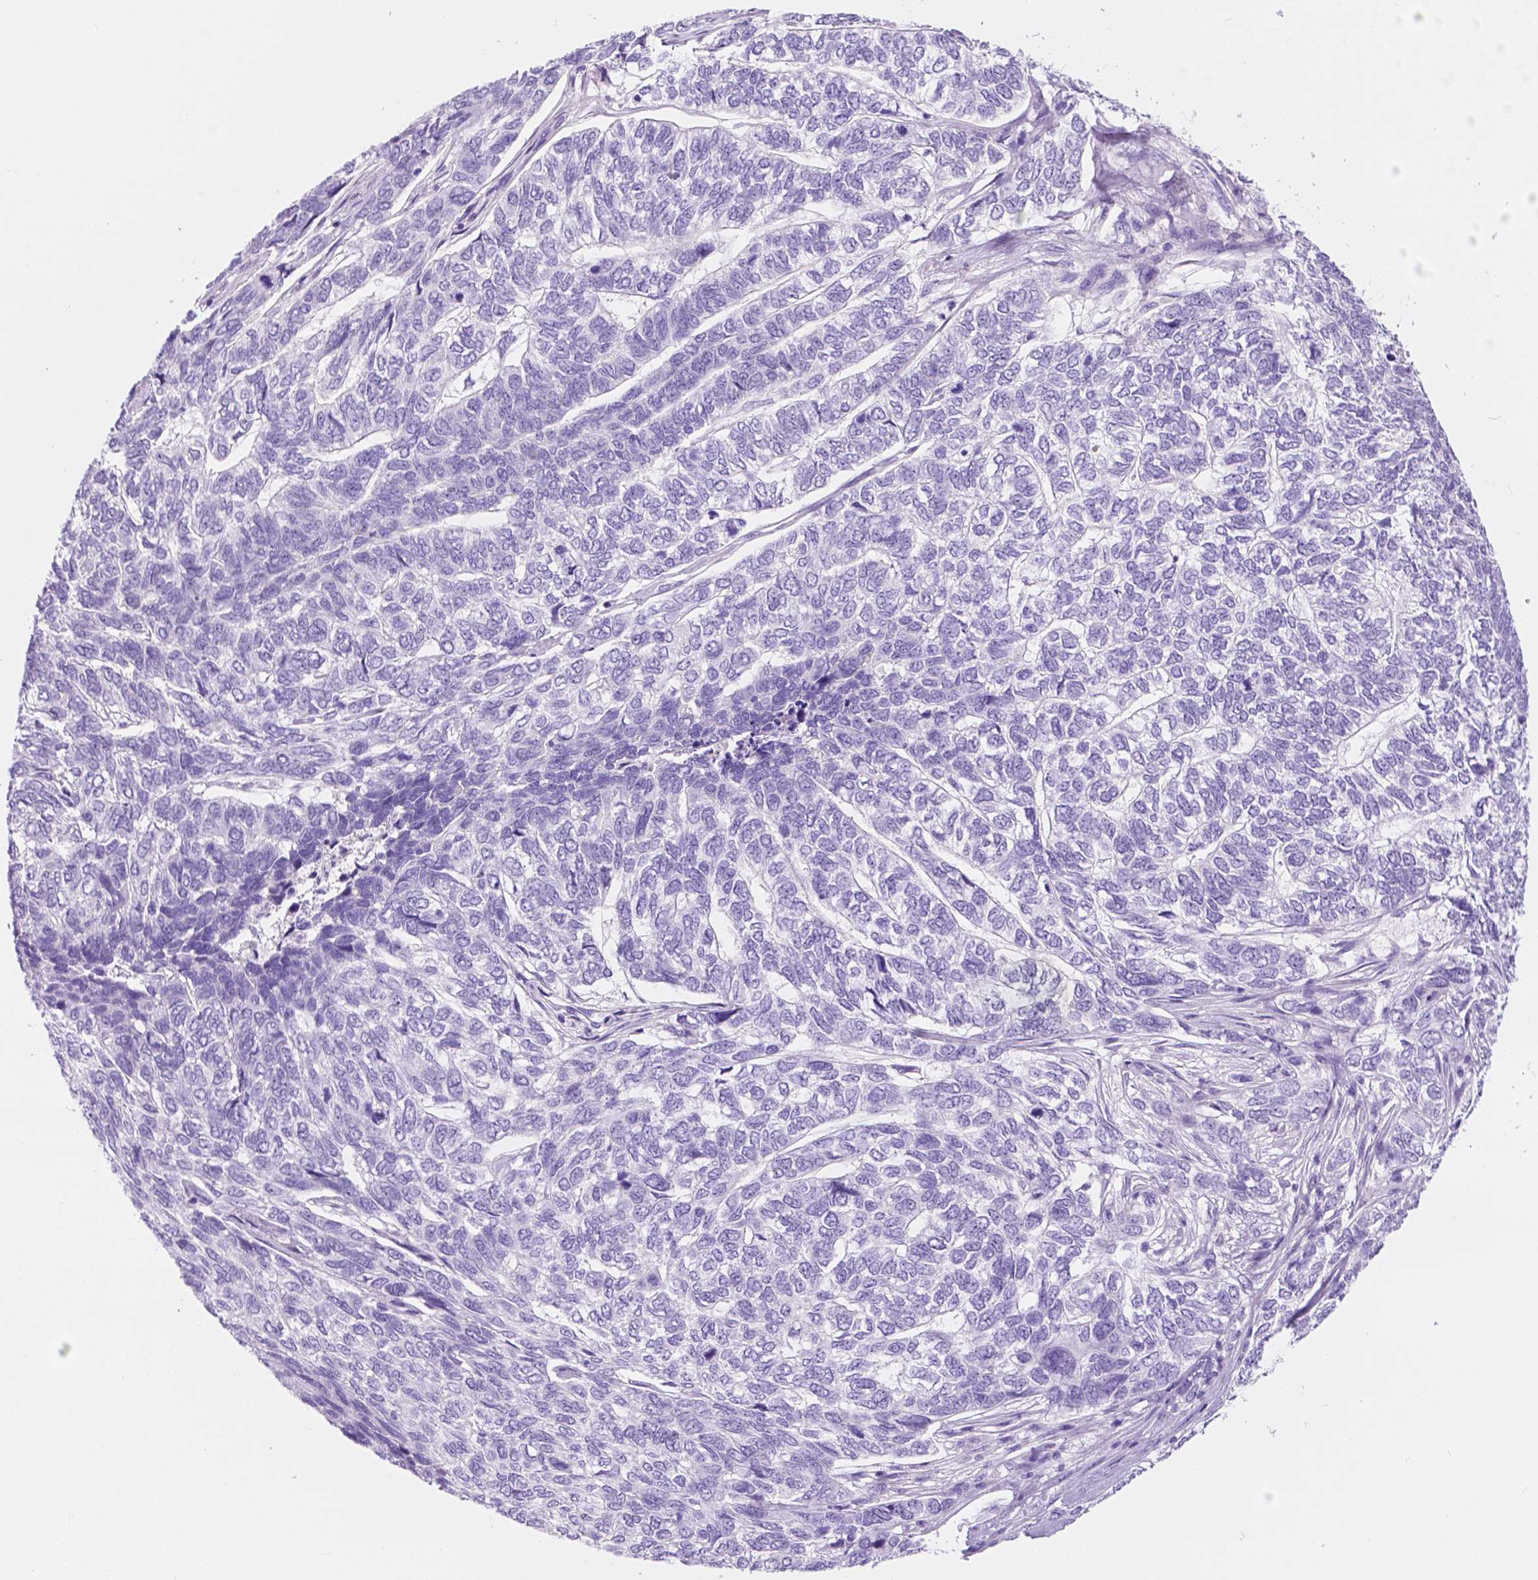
{"staining": {"intensity": "negative", "quantity": "none", "location": "none"}, "tissue": "skin cancer", "cell_type": "Tumor cells", "image_type": "cancer", "snomed": [{"axis": "morphology", "description": "Basal cell carcinoma"}, {"axis": "topography", "description": "Skin"}], "caption": "An immunohistochemistry (IHC) histopathology image of skin cancer (basal cell carcinoma) is shown. There is no staining in tumor cells of skin cancer (basal cell carcinoma).", "gene": "CUZD1", "patient": {"sex": "female", "age": 65}}